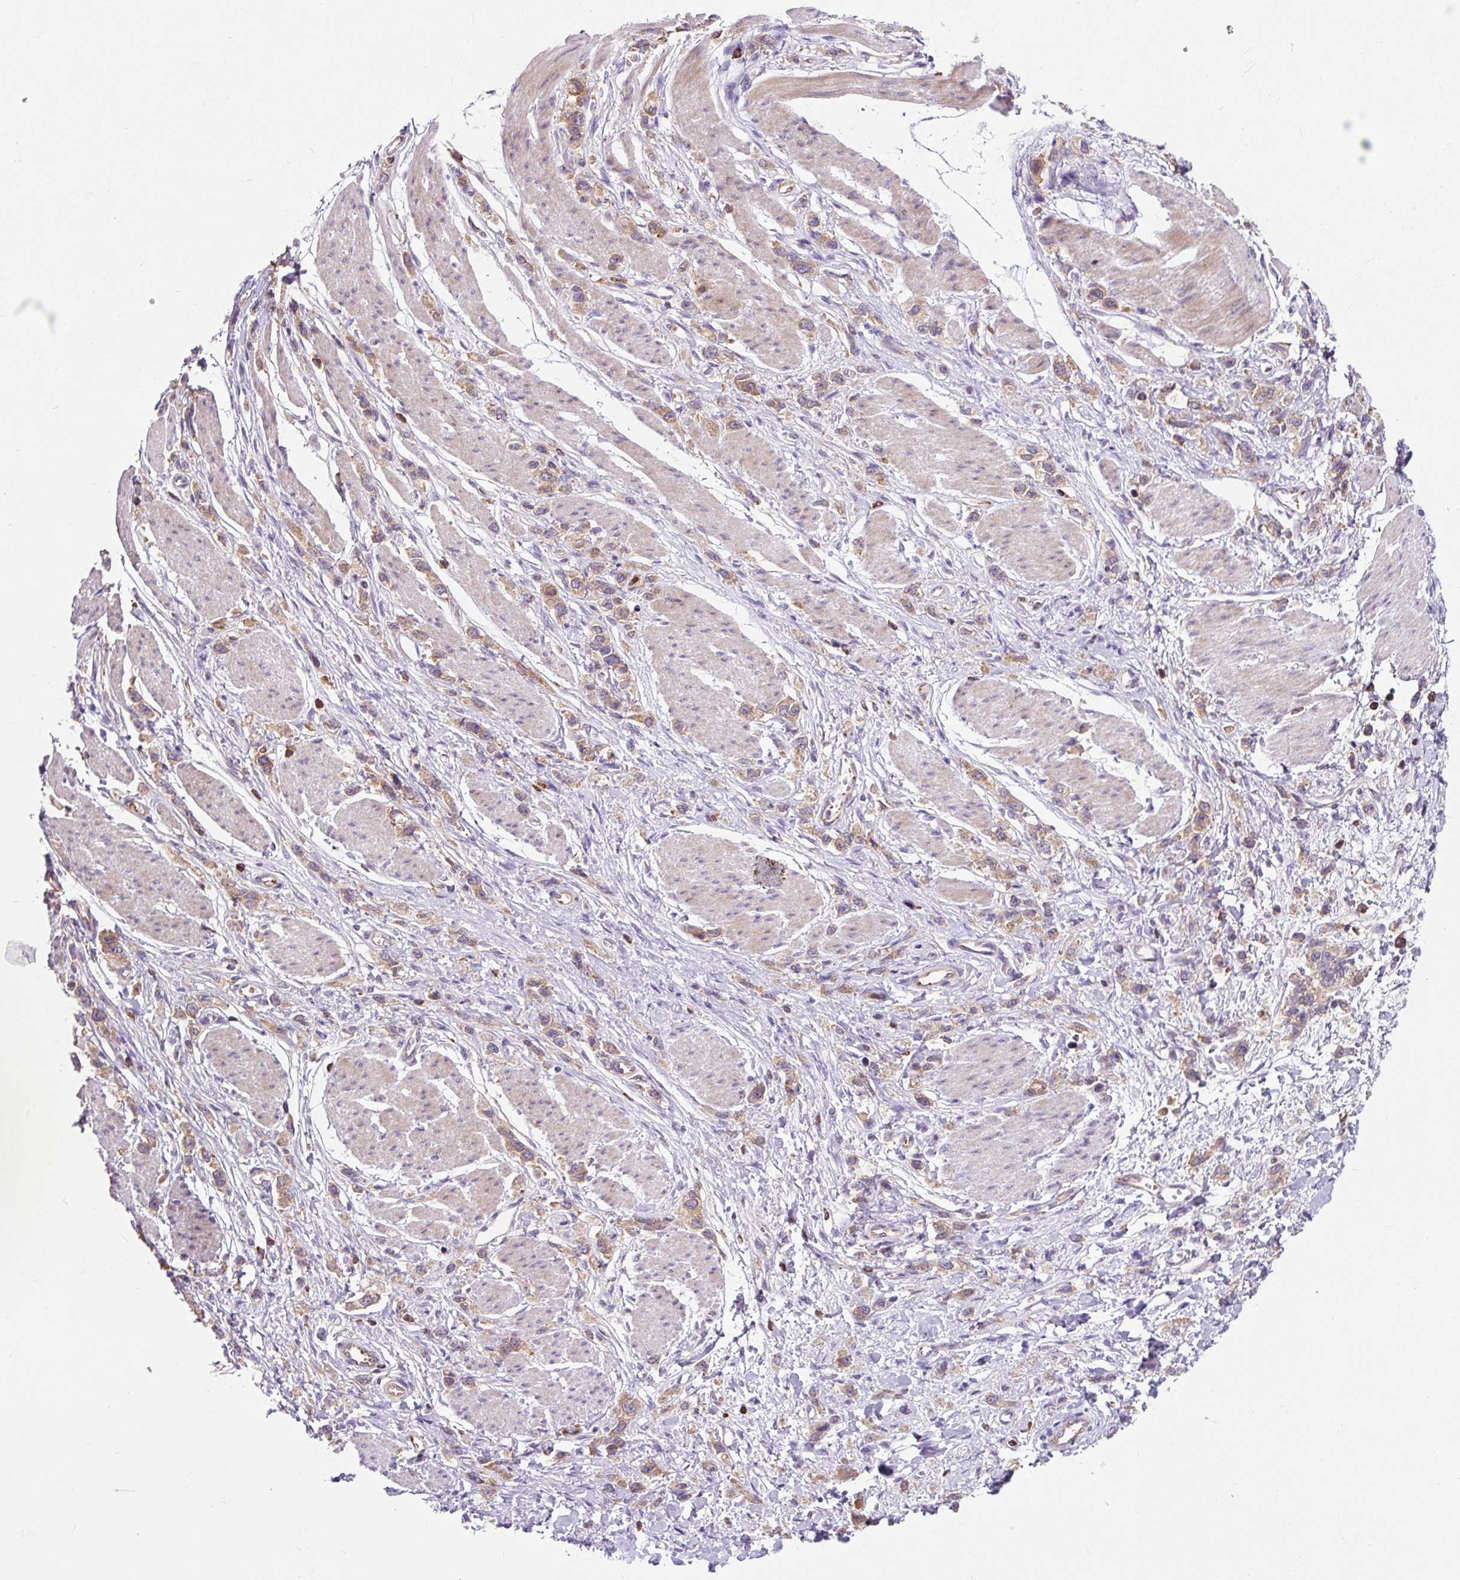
{"staining": {"intensity": "weak", "quantity": ">75%", "location": "cytoplasmic/membranous"}, "tissue": "stomach cancer", "cell_type": "Tumor cells", "image_type": "cancer", "snomed": [{"axis": "morphology", "description": "Adenocarcinoma, NOS"}, {"axis": "topography", "description": "Stomach"}], "caption": "Stomach cancer stained with immunohistochemistry demonstrates weak cytoplasmic/membranous staining in approximately >75% of tumor cells.", "gene": "CISD3", "patient": {"sex": "female", "age": 65}}